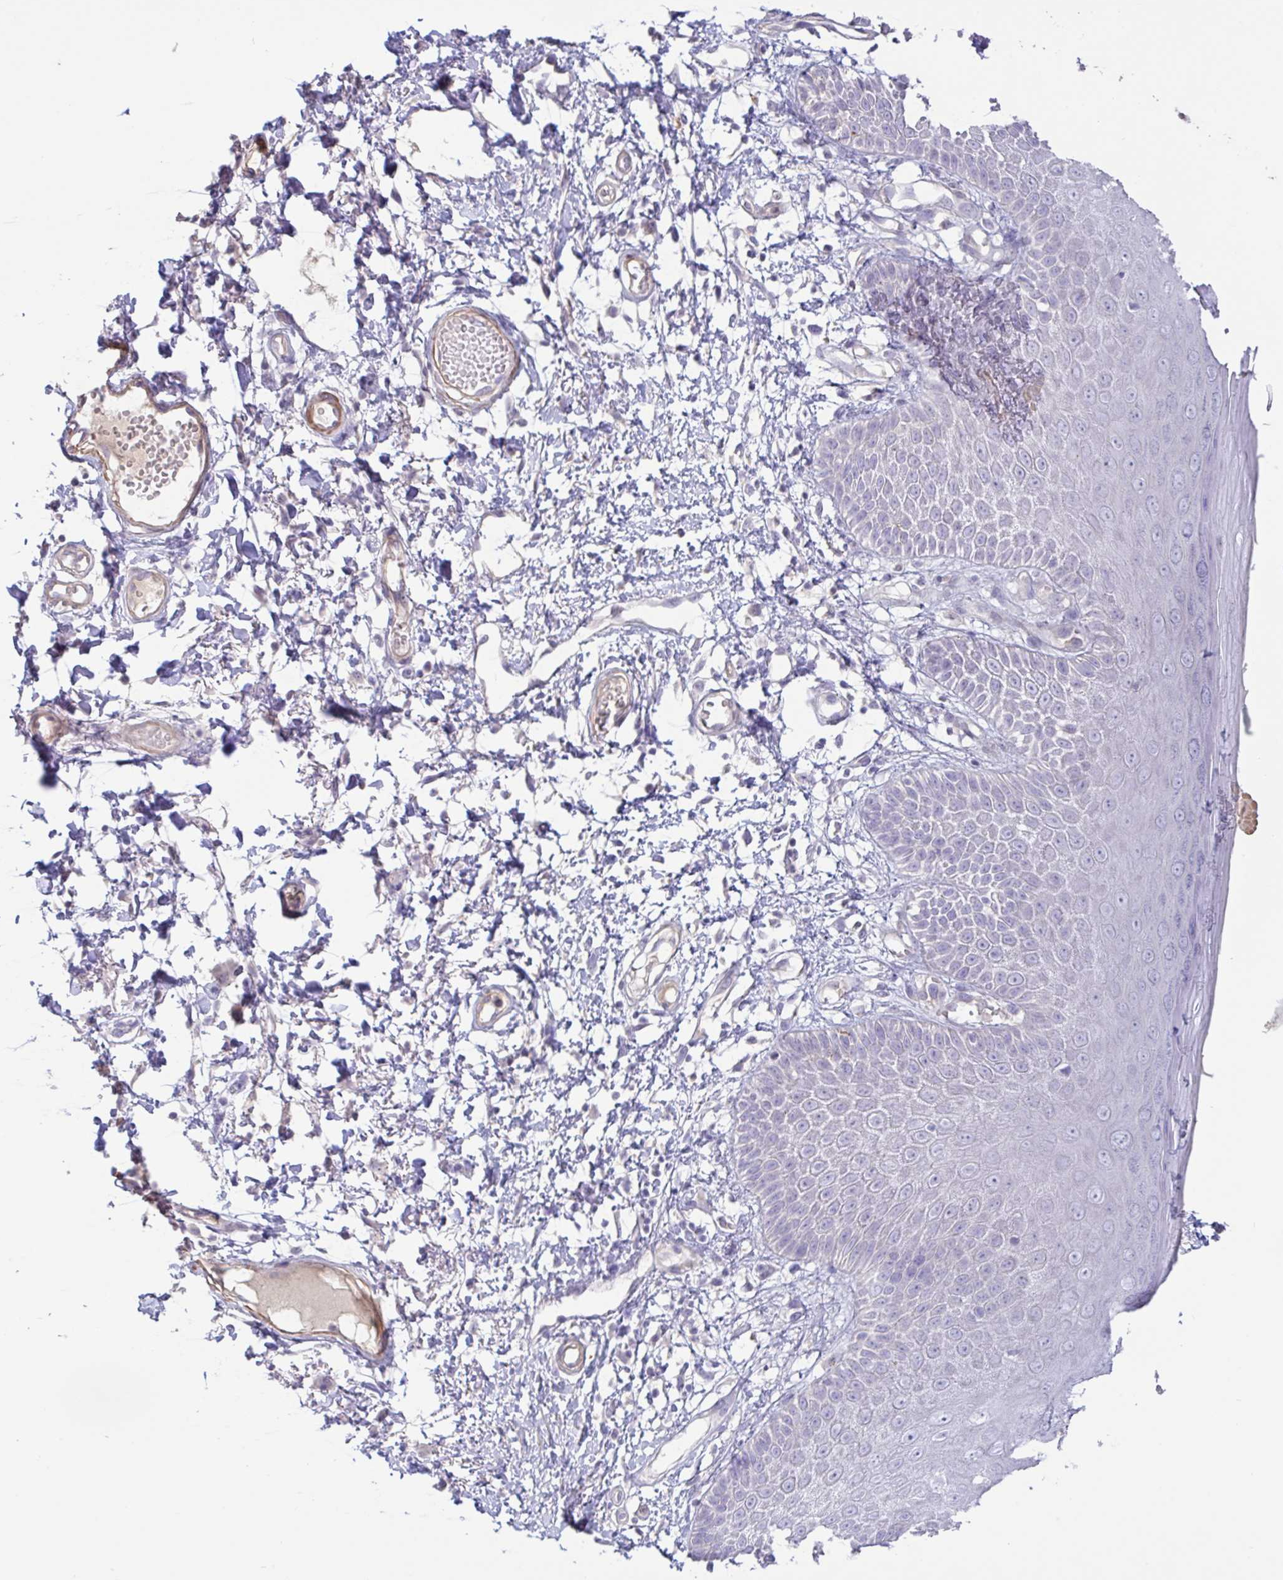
{"staining": {"intensity": "negative", "quantity": "none", "location": "none"}, "tissue": "skin", "cell_type": "Epidermal cells", "image_type": "normal", "snomed": [{"axis": "morphology", "description": "Normal tissue, NOS"}, {"axis": "topography", "description": "Anal"}, {"axis": "topography", "description": "Peripheral nerve tissue"}], "caption": "Immunohistochemistry (IHC) of unremarkable skin reveals no staining in epidermal cells.", "gene": "PYGM", "patient": {"sex": "male", "age": 78}}